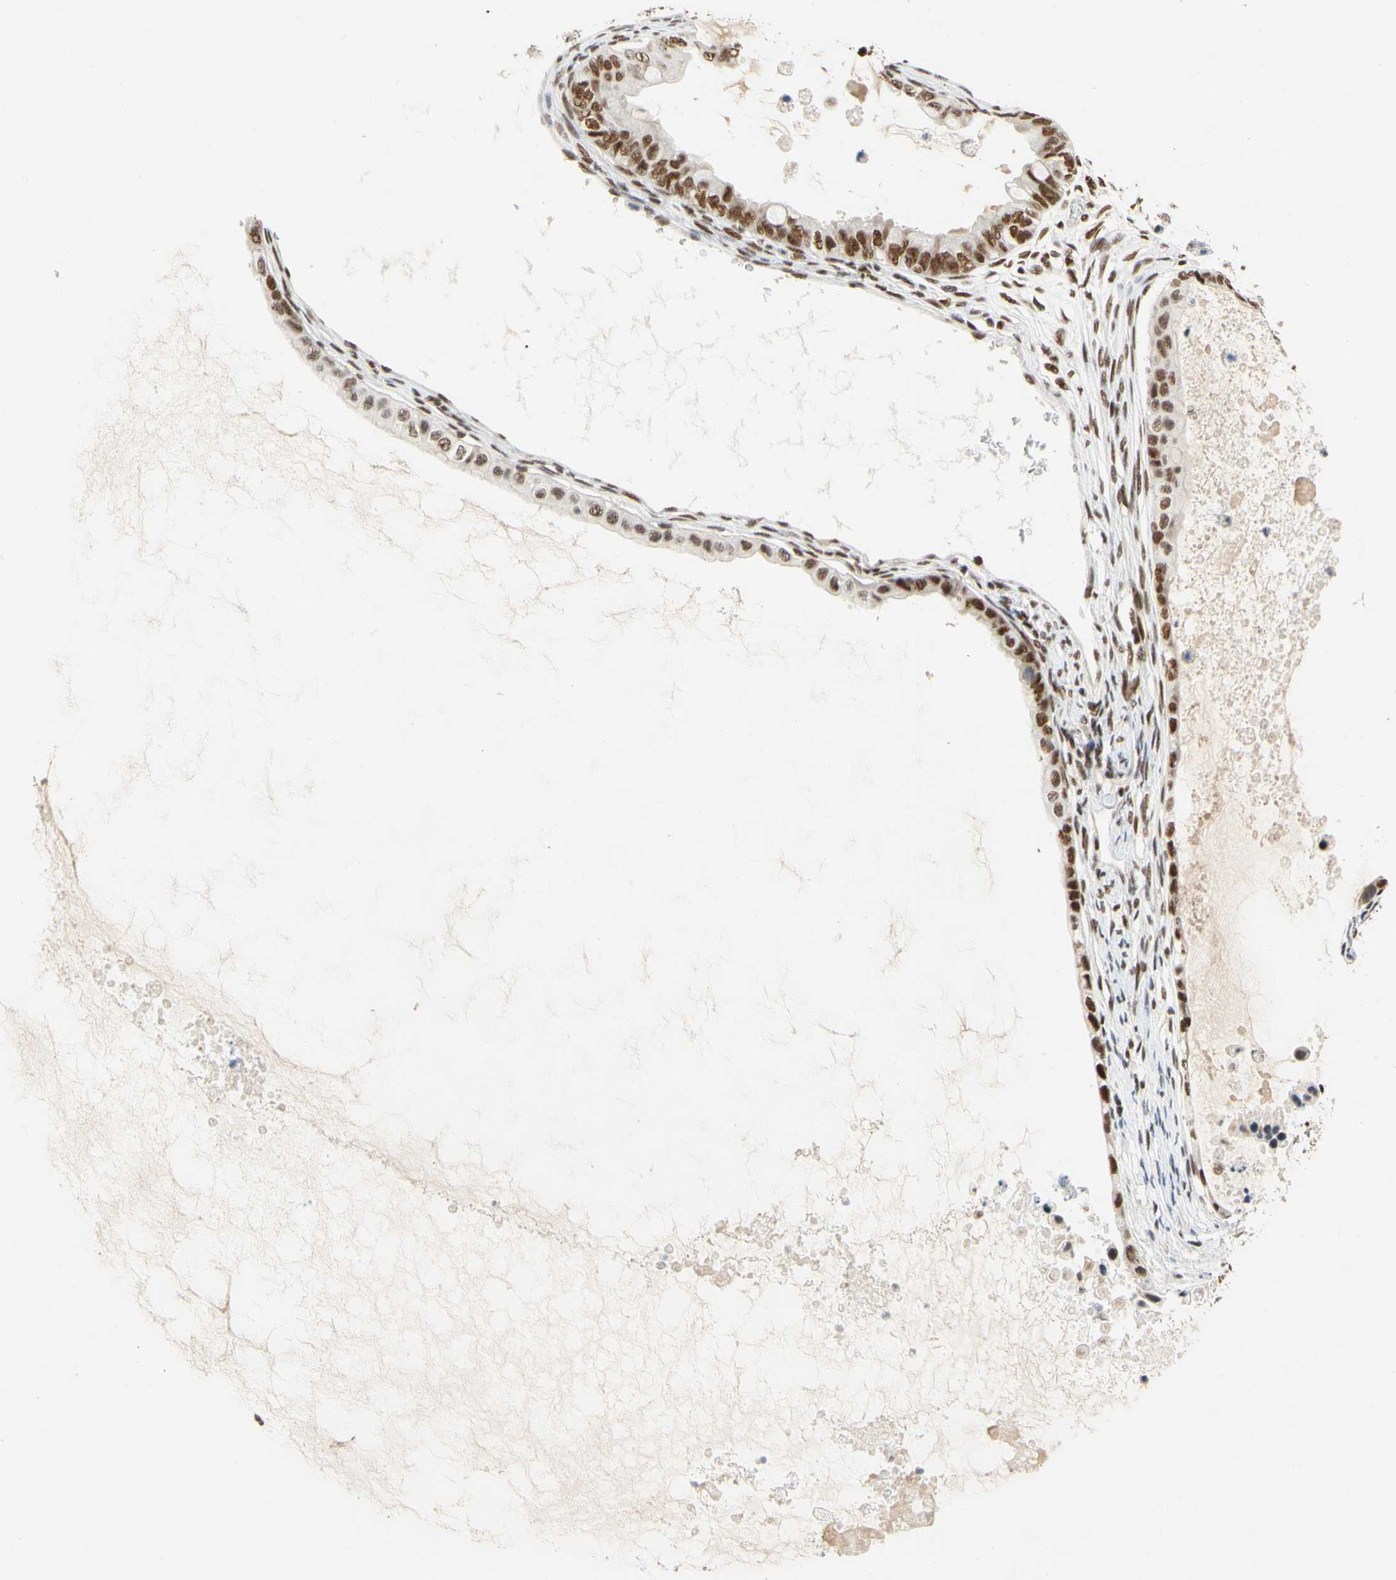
{"staining": {"intensity": "moderate", "quantity": ">75%", "location": "nuclear"}, "tissue": "ovarian cancer", "cell_type": "Tumor cells", "image_type": "cancer", "snomed": [{"axis": "morphology", "description": "Cystadenocarcinoma, mucinous, NOS"}, {"axis": "topography", "description": "Ovary"}], "caption": "The photomicrograph reveals staining of ovarian cancer, revealing moderate nuclear protein staining (brown color) within tumor cells. The staining is performed using DAB (3,3'-diaminobenzidine) brown chromogen to label protein expression. The nuclei are counter-stained blue using hematoxylin.", "gene": "ZSCAN16", "patient": {"sex": "female", "age": 80}}